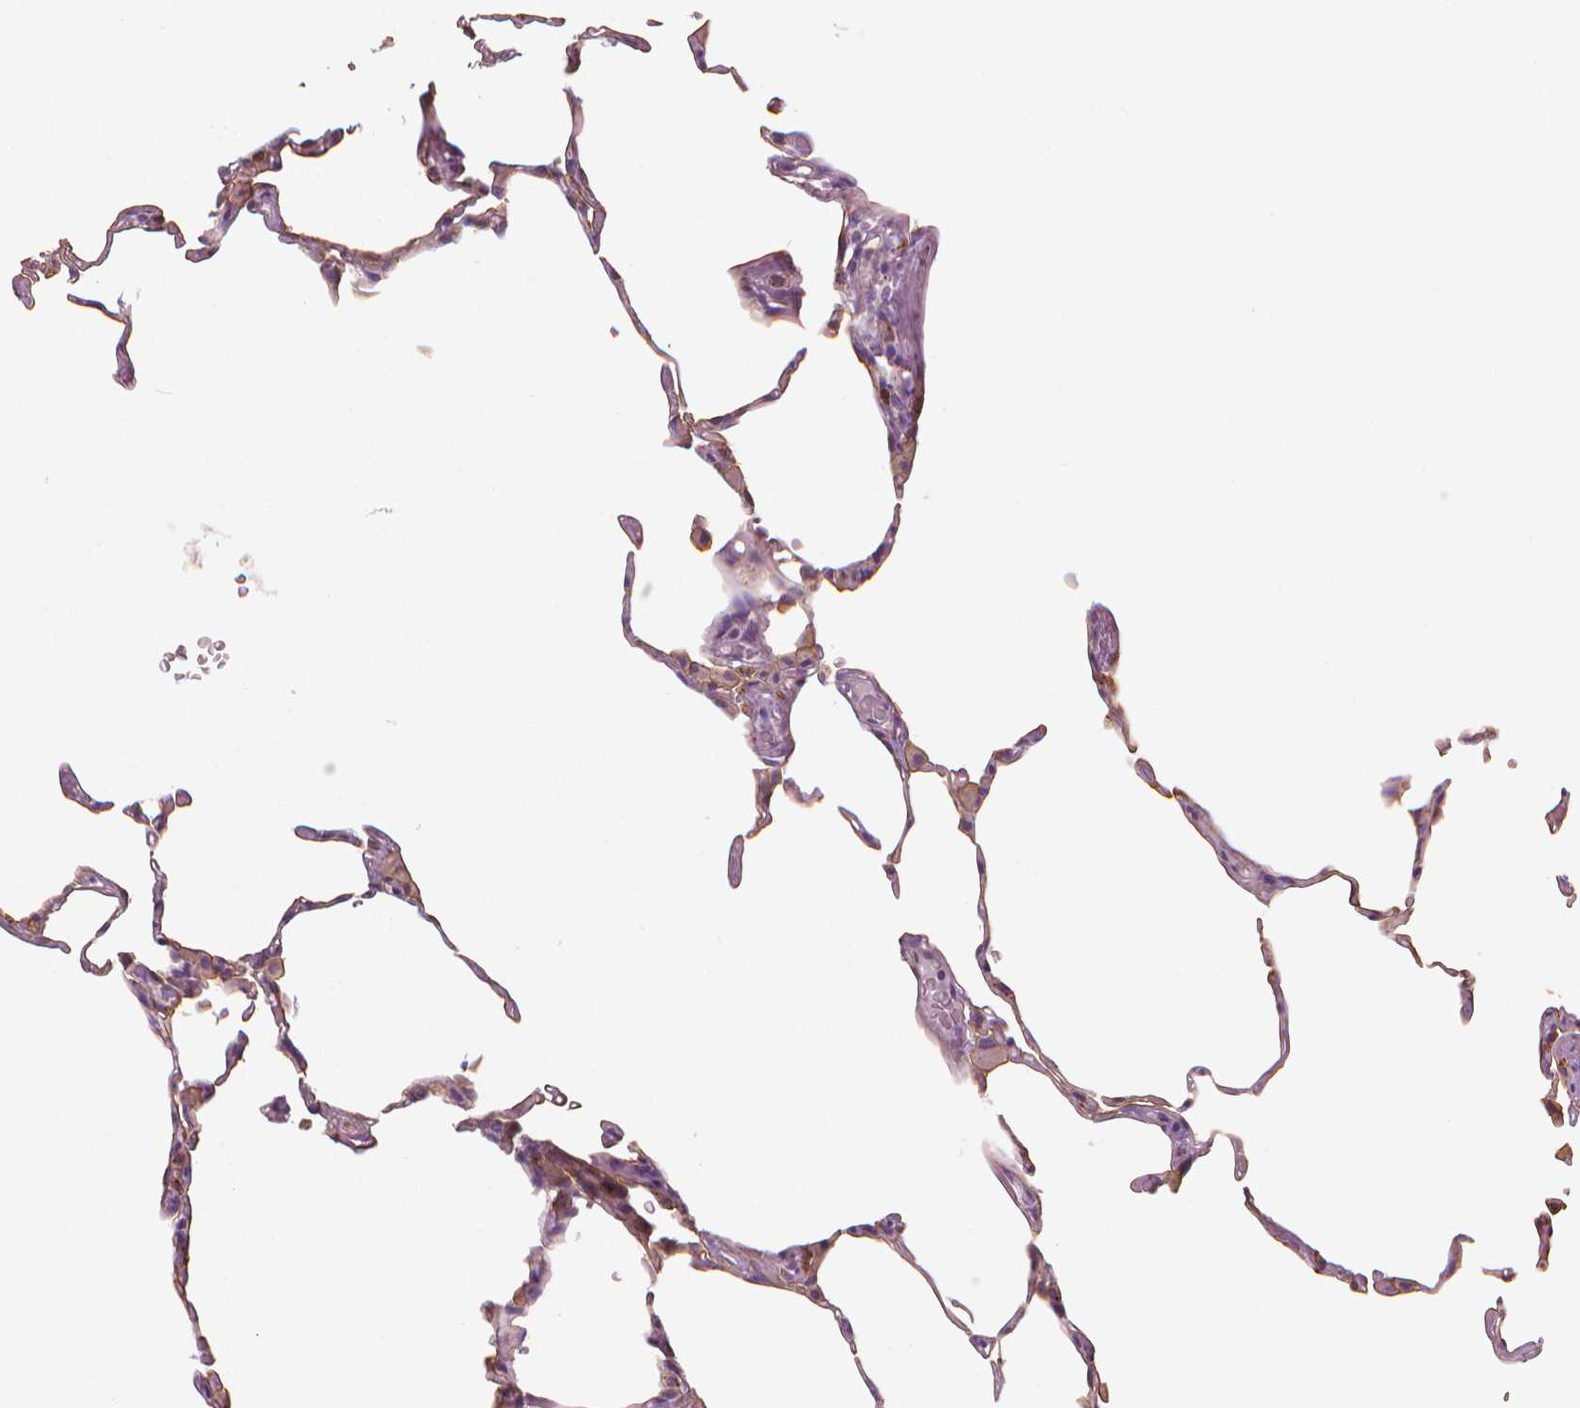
{"staining": {"intensity": "moderate", "quantity": "25%-75%", "location": "cytoplasmic/membranous"}, "tissue": "lung", "cell_type": "Alveolar cells", "image_type": "normal", "snomed": [{"axis": "morphology", "description": "Normal tissue, NOS"}, {"axis": "topography", "description": "Lung"}], "caption": "Immunohistochemical staining of benign lung displays 25%-75% levels of moderate cytoplasmic/membranous protein staining in approximately 25%-75% of alveolar cells. The staining was performed using DAB (3,3'-diaminobenzidine), with brown indicating positive protein expression. Nuclei are stained blue with hematoxylin.", "gene": "MKI67", "patient": {"sex": "female", "age": 57}}